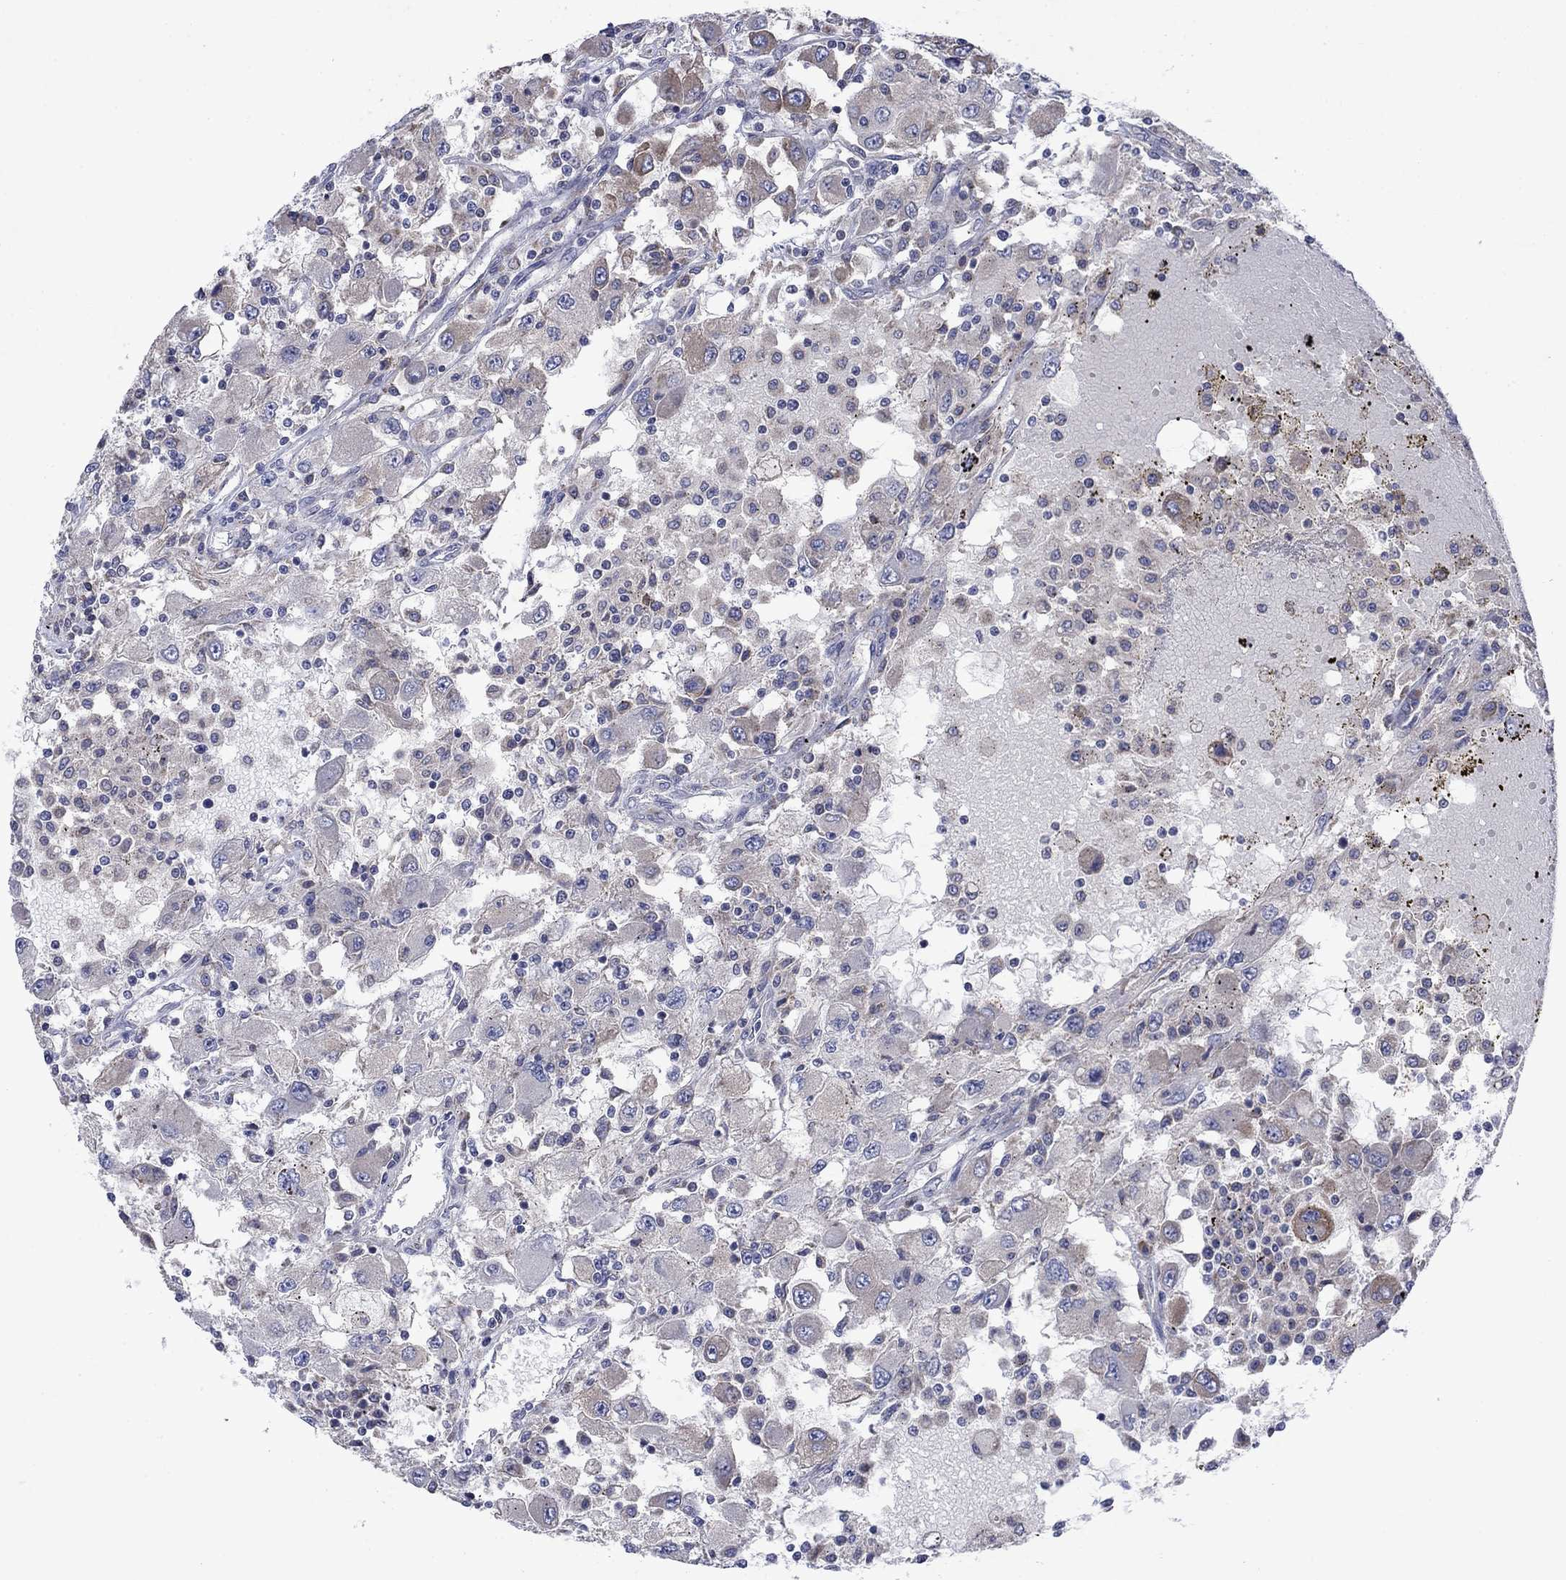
{"staining": {"intensity": "negative", "quantity": "none", "location": "none"}, "tissue": "renal cancer", "cell_type": "Tumor cells", "image_type": "cancer", "snomed": [{"axis": "morphology", "description": "Adenocarcinoma, NOS"}, {"axis": "topography", "description": "Kidney"}], "caption": "An image of renal cancer (adenocarcinoma) stained for a protein displays no brown staining in tumor cells.", "gene": "TMEM97", "patient": {"sex": "female", "age": 67}}